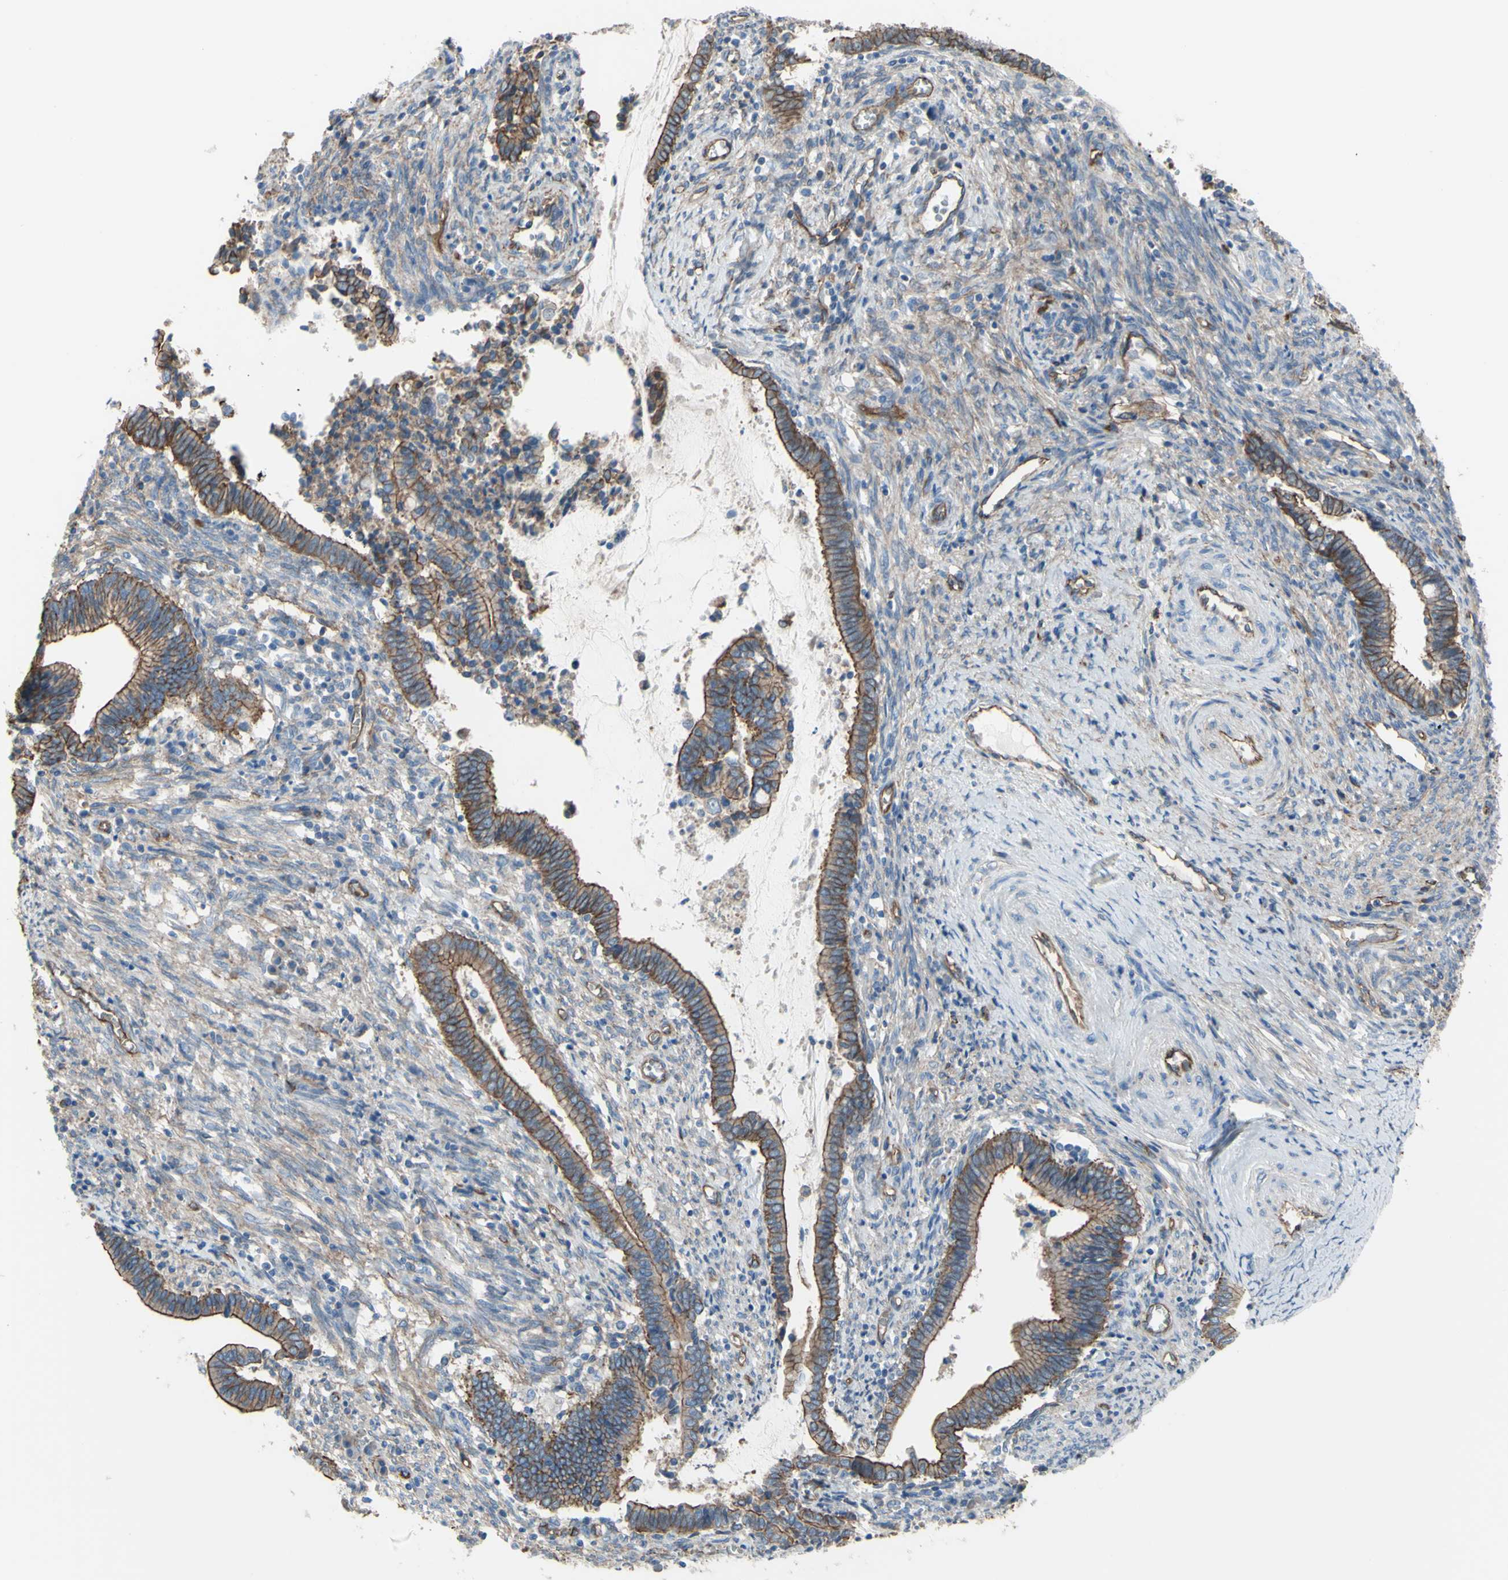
{"staining": {"intensity": "strong", "quantity": ">75%", "location": "cytoplasmic/membranous"}, "tissue": "cervical cancer", "cell_type": "Tumor cells", "image_type": "cancer", "snomed": [{"axis": "morphology", "description": "Adenocarcinoma, NOS"}, {"axis": "topography", "description": "Cervix"}], "caption": "IHC staining of cervical cancer, which exhibits high levels of strong cytoplasmic/membranous positivity in approximately >75% of tumor cells indicating strong cytoplasmic/membranous protein positivity. The staining was performed using DAB (3,3'-diaminobenzidine) (brown) for protein detection and nuclei were counterstained in hematoxylin (blue).", "gene": "TPBG", "patient": {"sex": "female", "age": 44}}